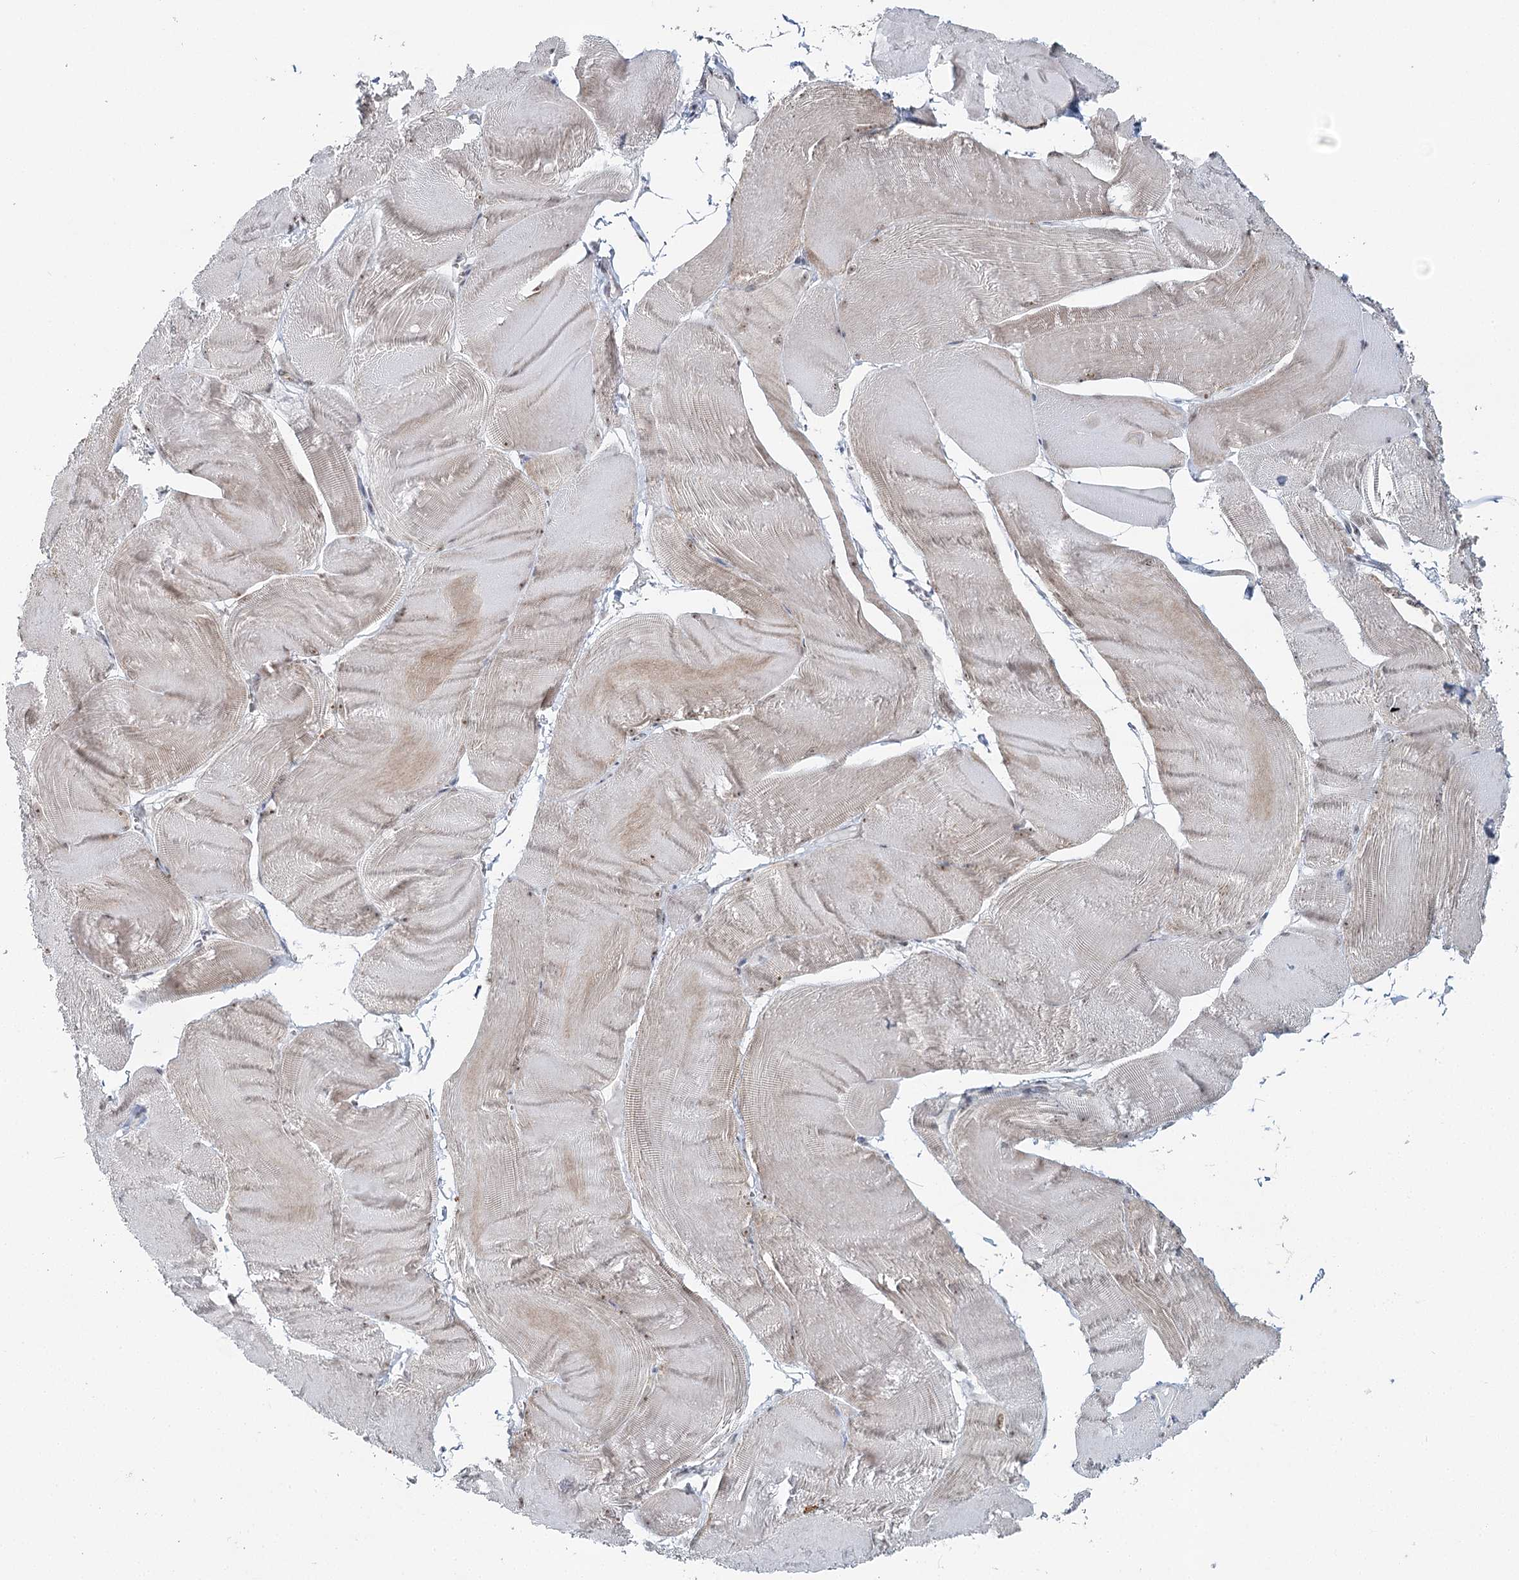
{"staining": {"intensity": "weak", "quantity": "25%-75%", "location": "cytoplasmic/membranous,nuclear"}, "tissue": "skeletal muscle", "cell_type": "Myocytes", "image_type": "normal", "snomed": [{"axis": "morphology", "description": "Normal tissue, NOS"}, {"axis": "morphology", "description": "Basal cell carcinoma"}, {"axis": "topography", "description": "Skeletal muscle"}], "caption": "A brown stain shows weak cytoplasmic/membranous,nuclear positivity of a protein in myocytes of benign skeletal muscle. The staining was performed using DAB, with brown indicating positive protein expression. Nuclei are stained blue with hematoxylin.", "gene": "ATAD1", "patient": {"sex": "female", "age": 64}}